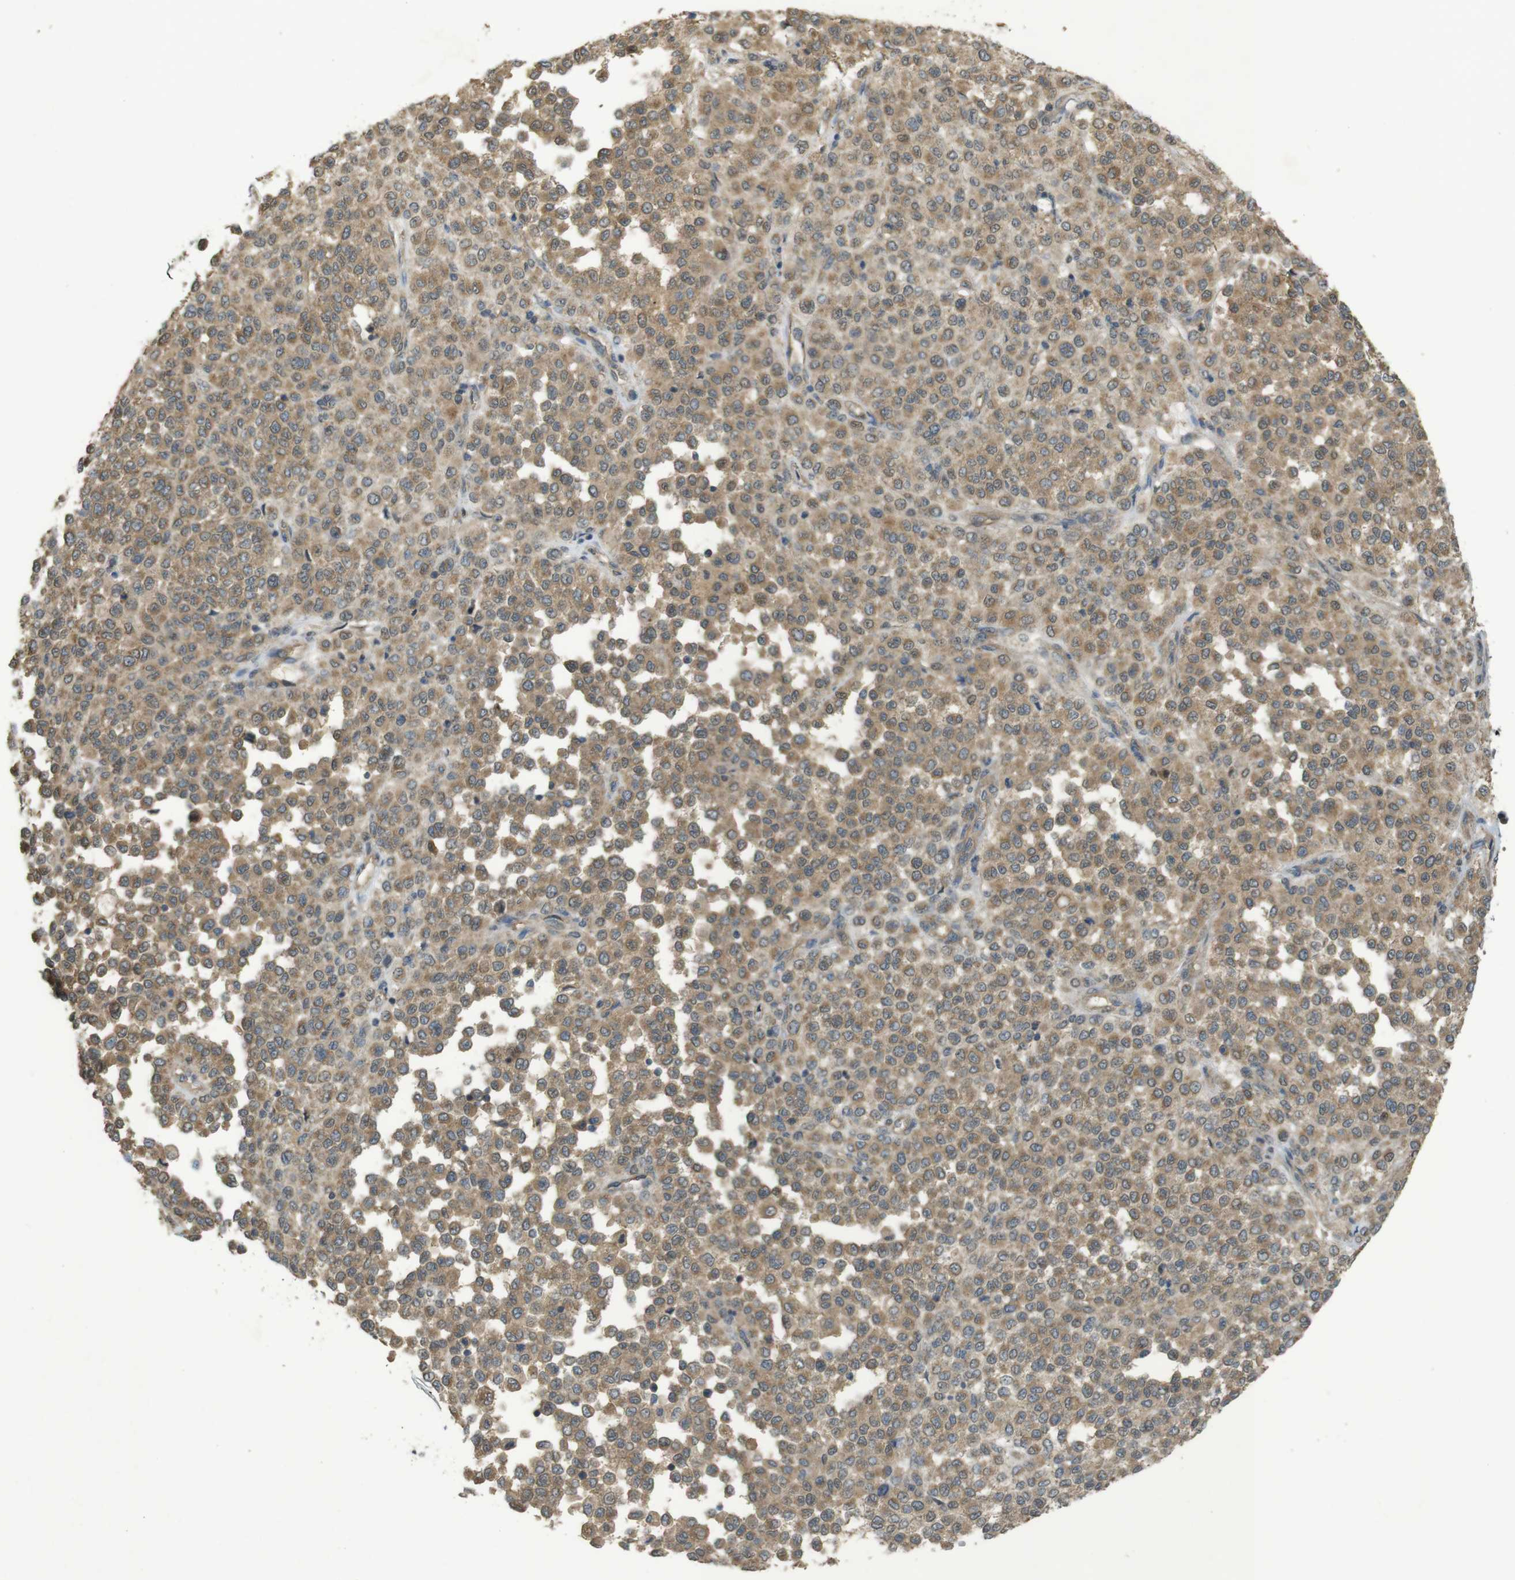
{"staining": {"intensity": "moderate", "quantity": ">75%", "location": "cytoplasmic/membranous"}, "tissue": "melanoma", "cell_type": "Tumor cells", "image_type": "cancer", "snomed": [{"axis": "morphology", "description": "Malignant melanoma, Metastatic site"}, {"axis": "topography", "description": "Pancreas"}], "caption": "This is a micrograph of immunohistochemistry staining of melanoma, which shows moderate staining in the cytoplasmic/membranous of tumor cells.", "gene": "ZDHHC20", "patient": {"sex": "female", "age": 30}}